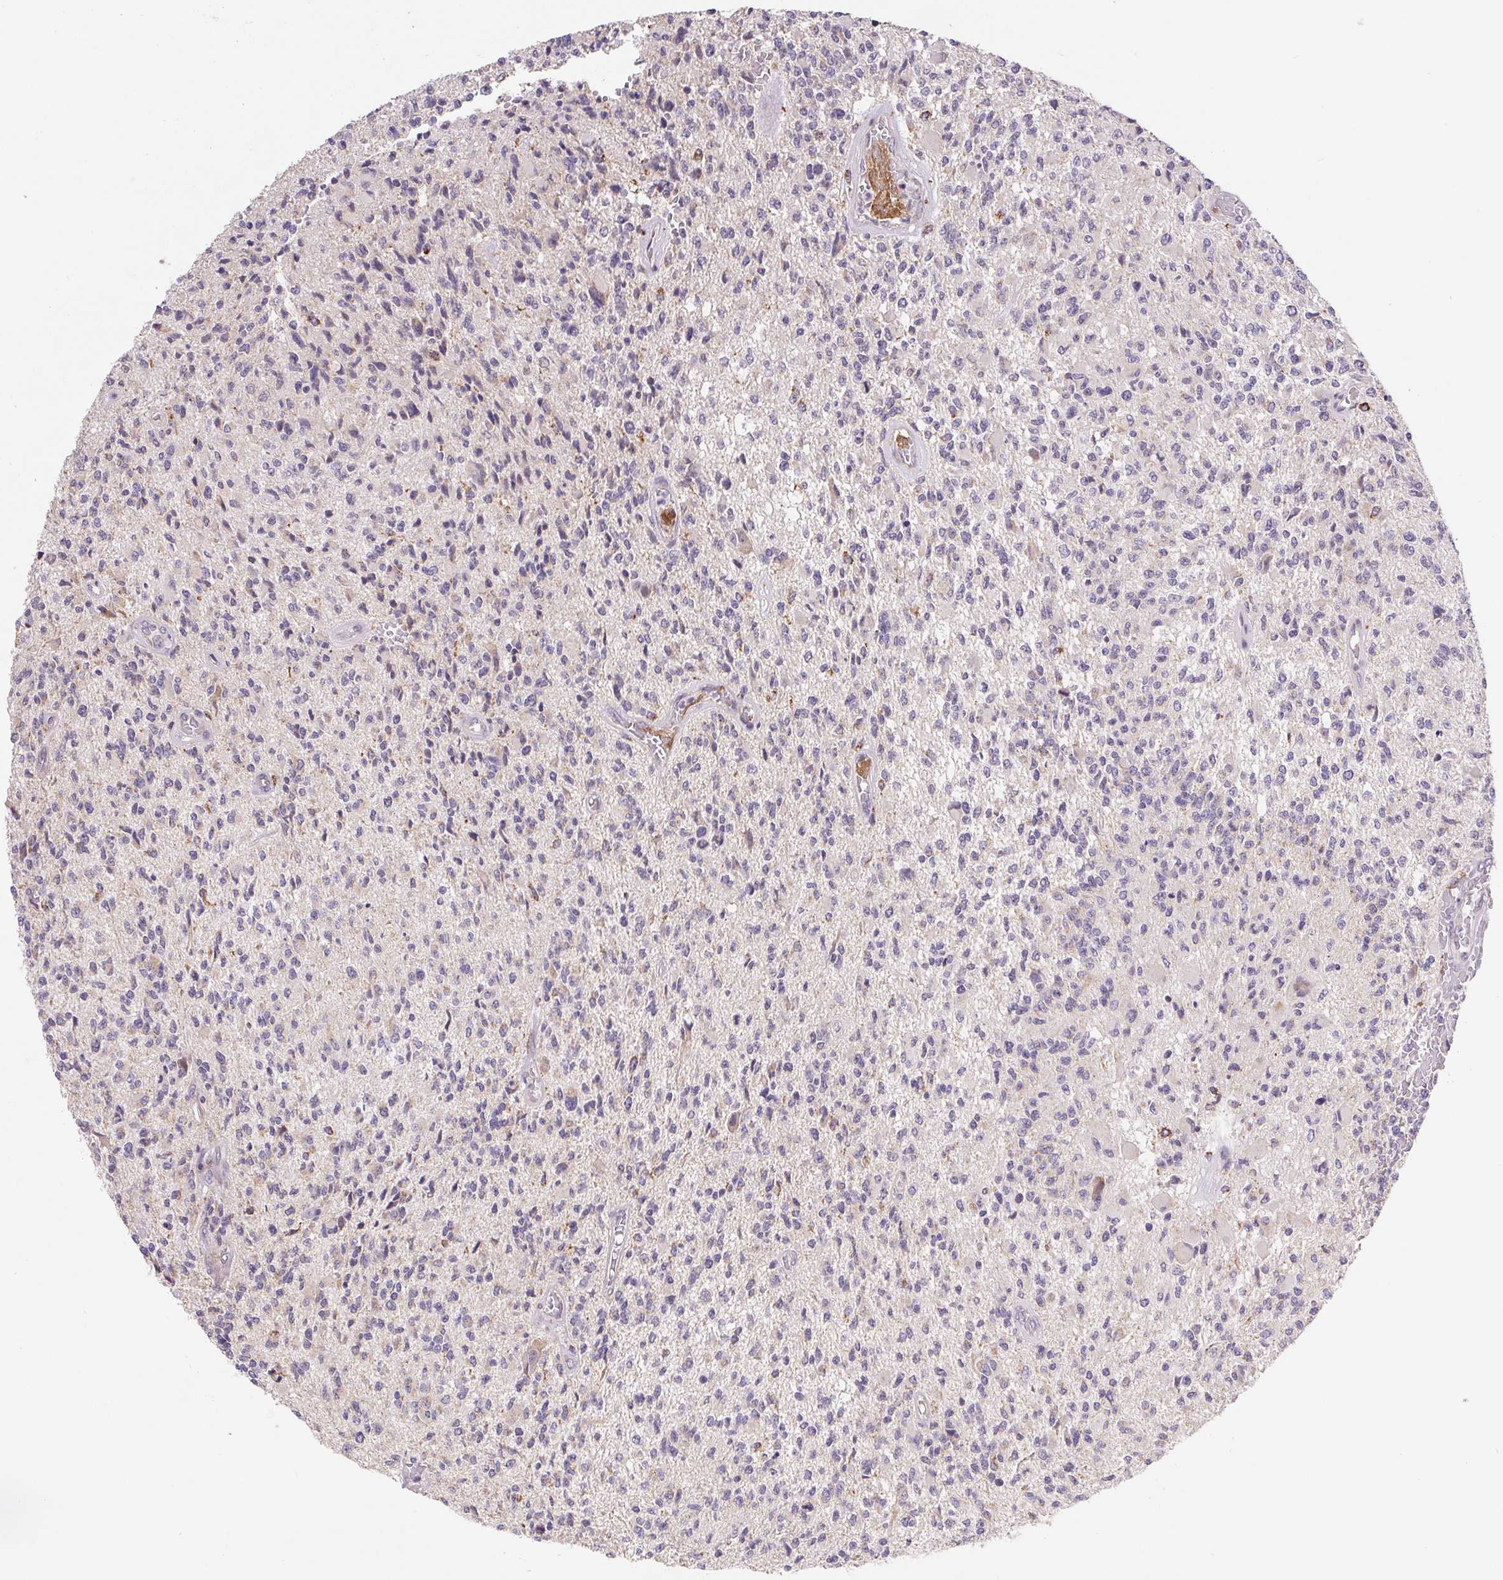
{"staining": {"intensity": "negative", "quantity": "none", "location": "none"}, "tissue": "glioma", "cell_type": "Tumor cells", "image_type": "cancer", "snomed": [{"axis": "morphology", "description": "Glioma, malignant, High grade"}, {"axis": "topography", "description": "Brain"}], "caption": "This is an immunohistochemistry (IHC) histopathology image of malignant glioma (high-grade). There is no staining in tumor cells.", "gene": "EMC6", "patient": {"sex": "female", "age": 63}}